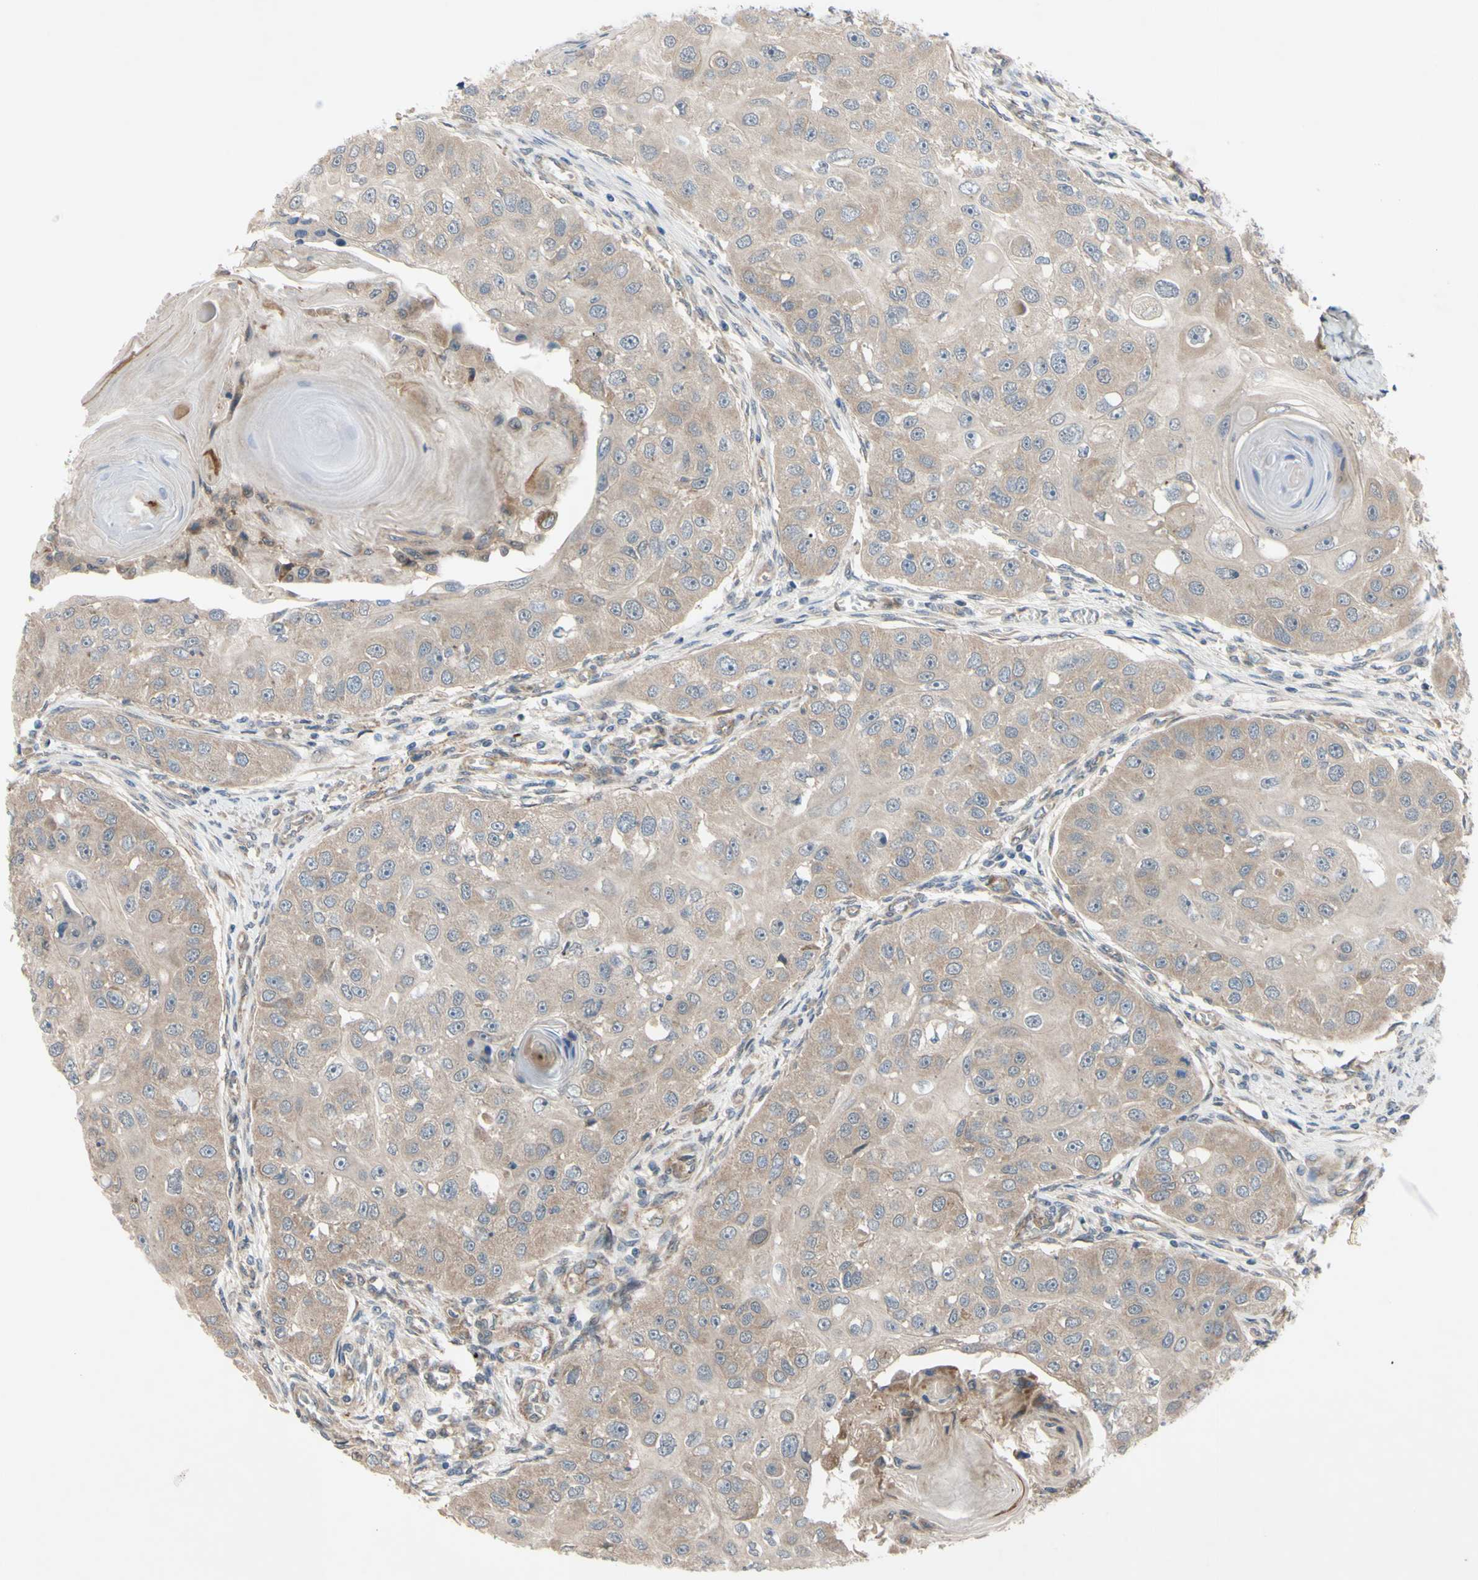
{"staining": {"intensity": "weak", "quantity": ">75%", "location": "cytoplasmic/membranous"}, "tissue": "head and neck cancer", "cell_type": "Tumor cells", "image_type": "cancer", "snomed": [{"axis": "morphology", "description": "Normal tissue, NOS"}, {"axis": "morphology", "description": "Squamous cell carcinoma, NOS"}, {"axis": "topography", "description": "Skeletal muscle"}, {"axis": "topography", "description": "Head-Neck"}], "caption": "IHC image of neoplastic tissue: human head and neck cancer (squamous cell carcinoma) stained using immunohistochemistry (IHC) demonstrates low levels of weak protein expression localized specifically in the cytoplasmic/membranous of tumor cells, appearing as a cytoplasmic/membranous brown color.", "gene": "SVIL", "patient": {"sex": "male", "age": 51}}